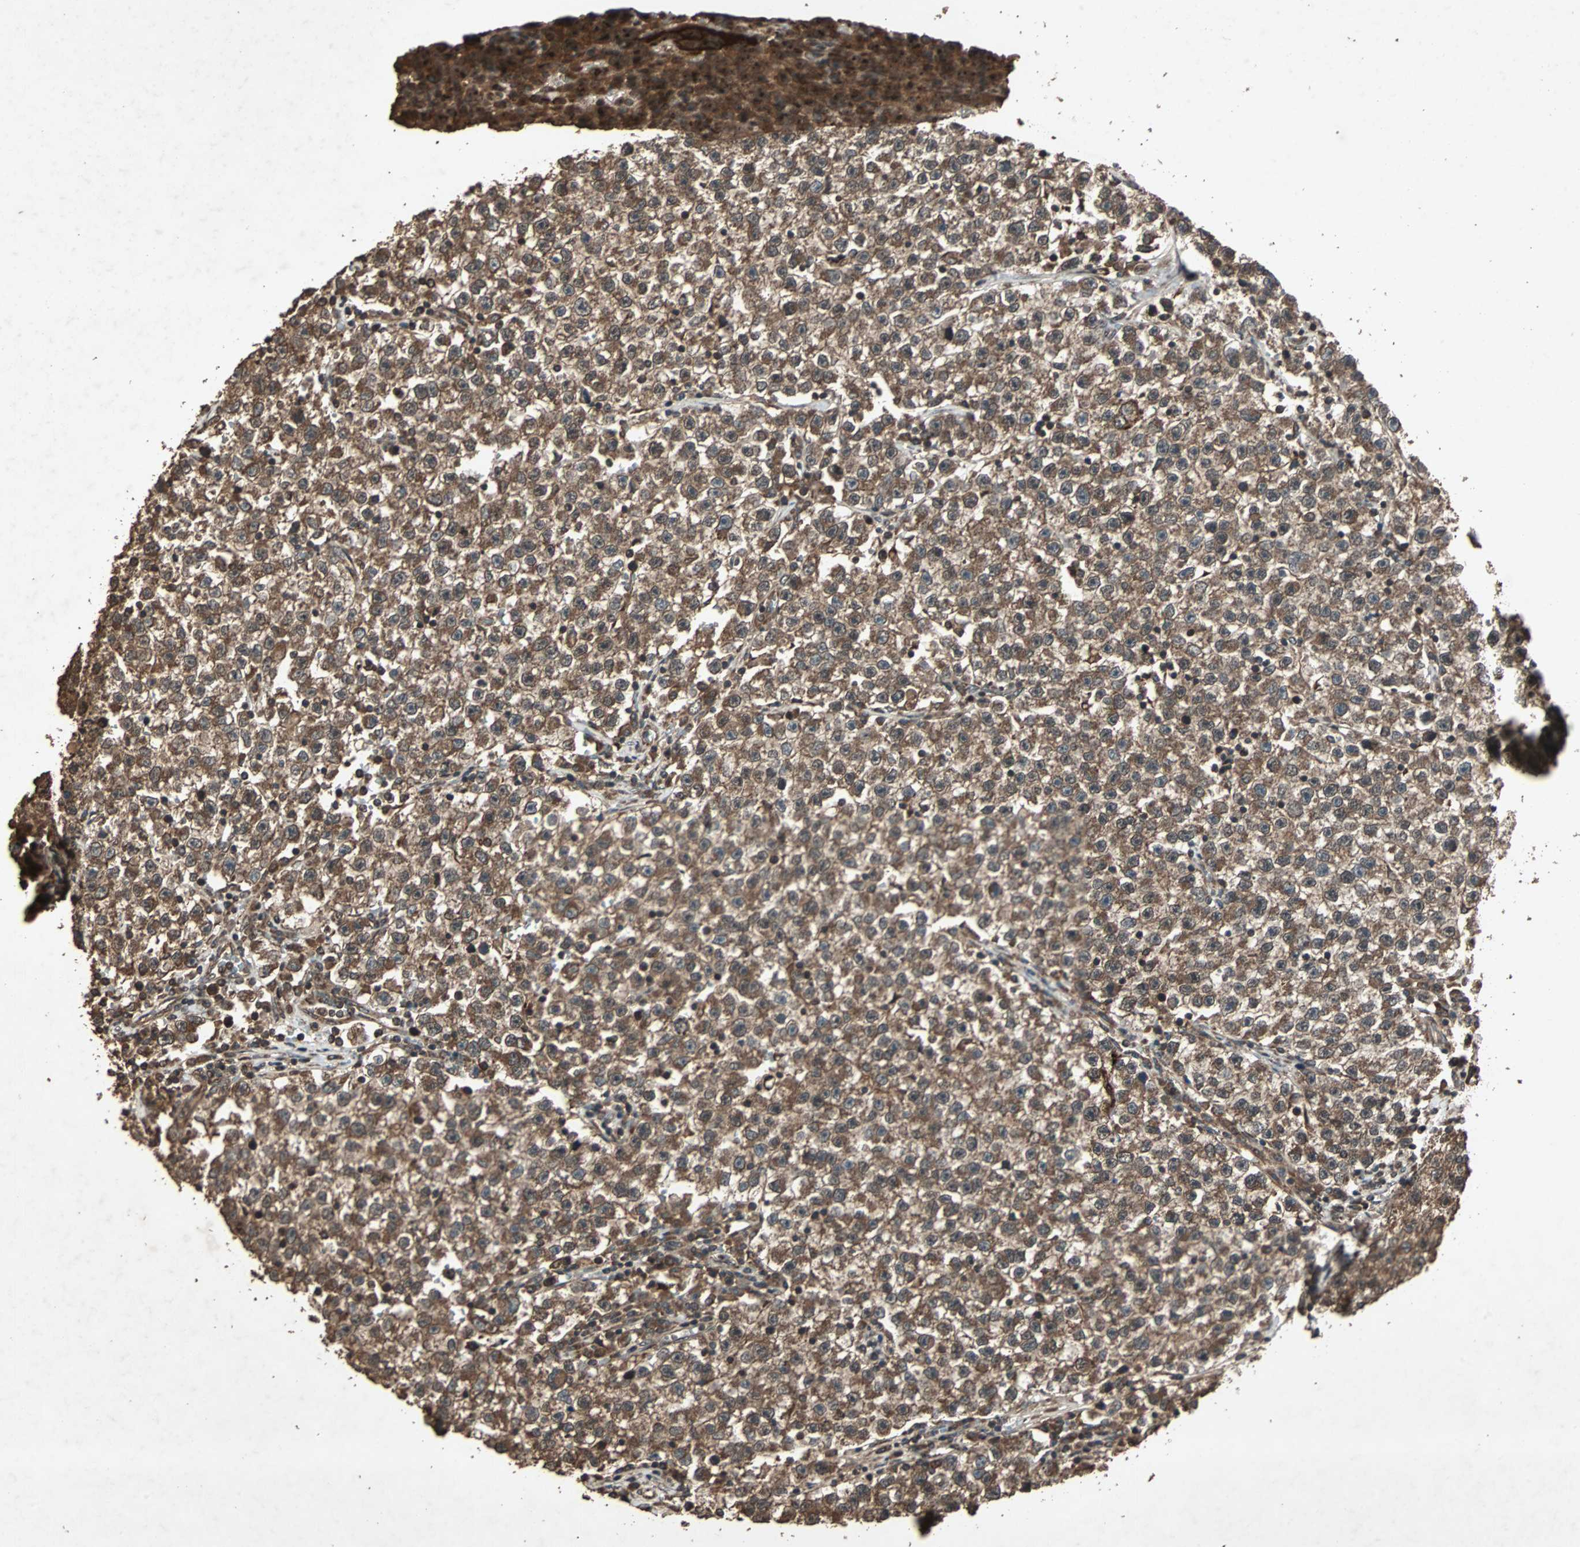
{"staining": {"intensity": "strong", "quantity": ">75%", "location": "cytoplasmic/membranous"}, "tissue": "testis cancer", "cell_type": "Tumor cells", "image_type": "cancer", "snomed": [{"axis": "morphology", "description": "Seminoma, NOS"}, {"axis": "topography", "description": "Testis"}], "caption": "Testis cancer (seminoma) stained for a protein exhibits strong cytoplasmic/membranous positivity in tumor cells. (DAB (3,3'-diaminobenzidine) = brown stain, brightfield microscopy at high magnification).", "gene": "LAMTOR5", "patient": {"sex": "male", "age": 22}}